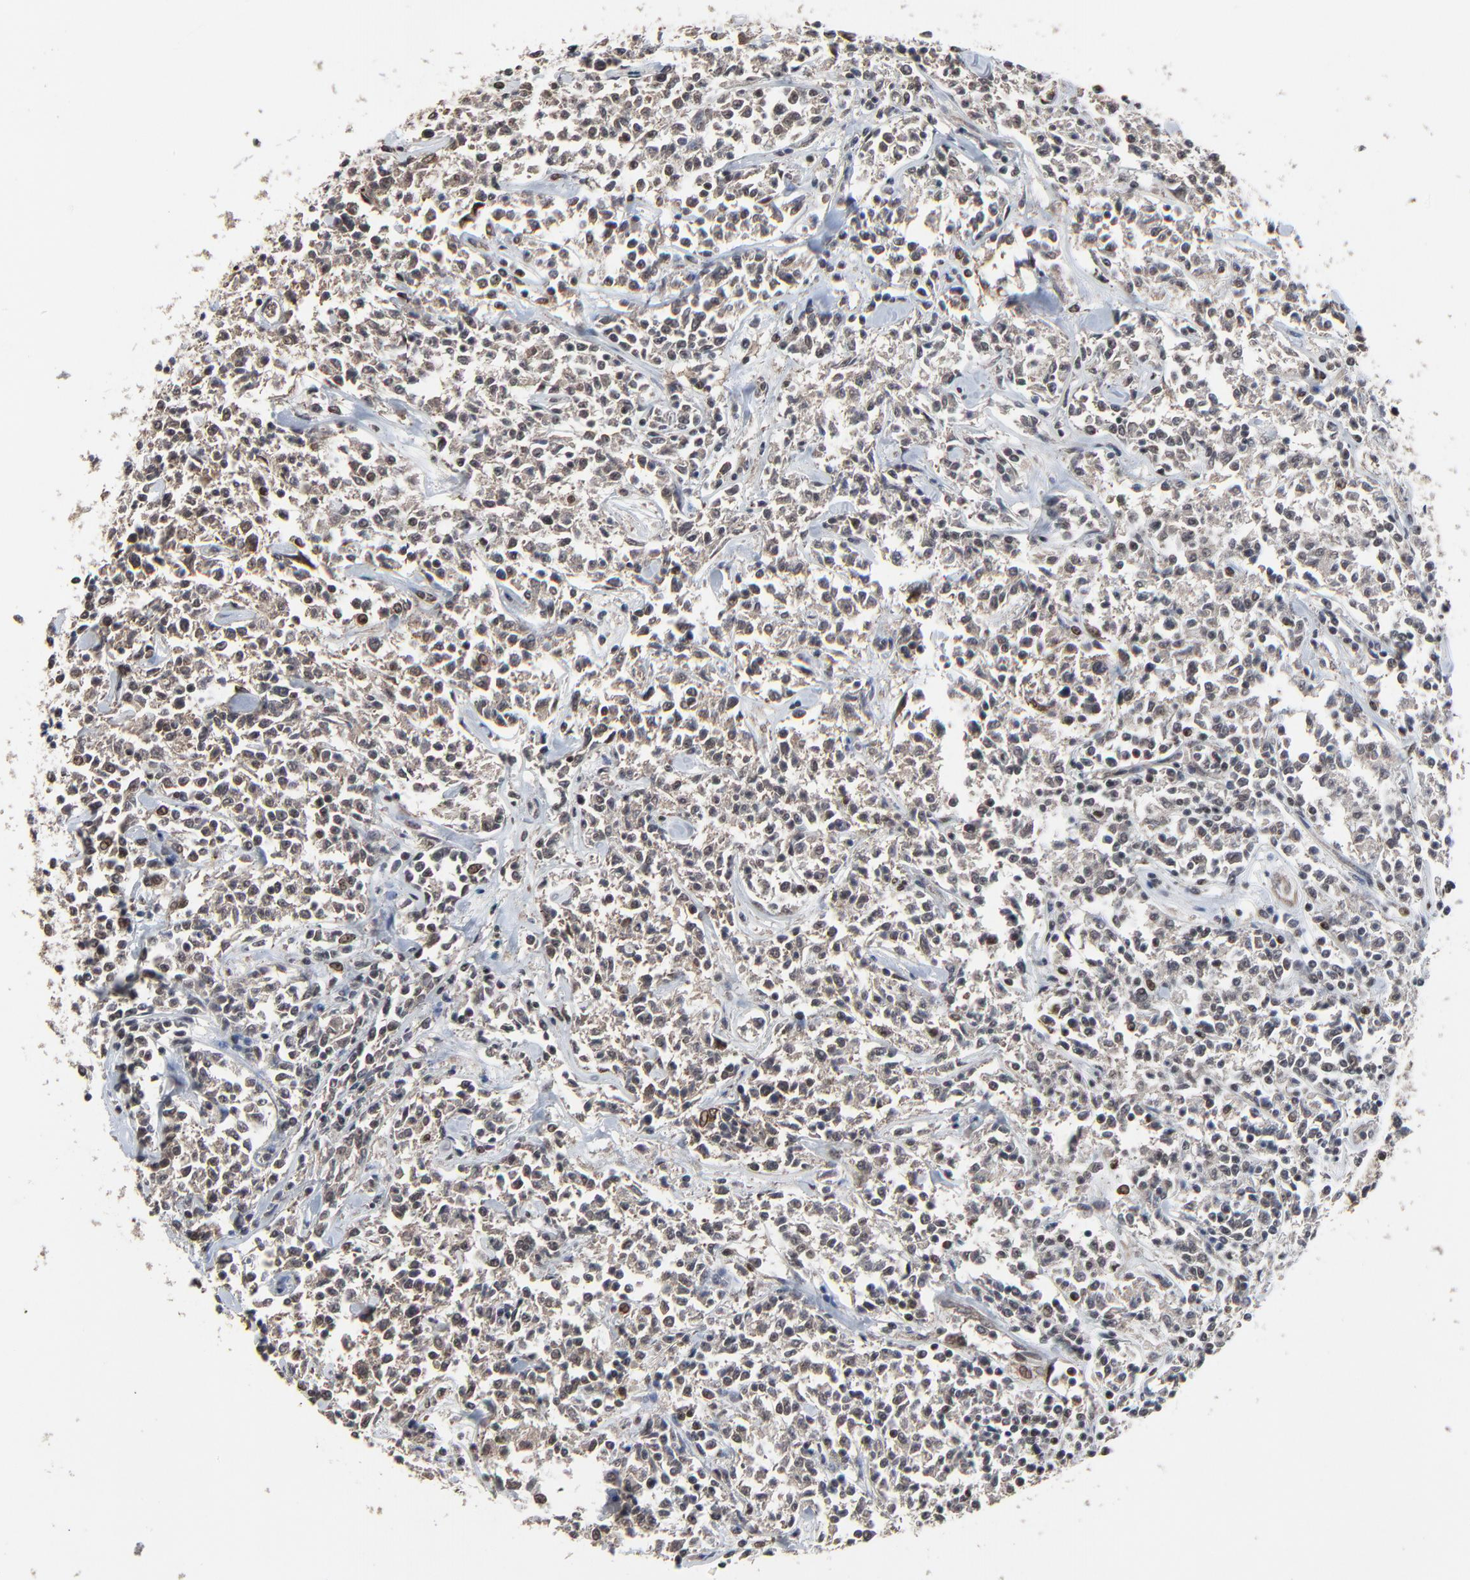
{"staining": {"intensity": "weak", "quantity": "25%-75%", "location": "cytoplasmic/membranous,nuclear"}, "tissue": "lymphoma", "cell_type": "Tumor cells", "image_type": "cancer", "snomed": [{"axis": "morphology", "description": "Malignant lymphoma, non-Hodgkin's type, Low grade"}, {"axis": "topography", "description": "Small intestine"}], "caption": "This is an image of immunohistochemistry (IHC) staining of lymphoma, which shows weak expression in the cytoplasmic/membranous and nuclear of tumor cells.", "gene": "RHOJ", "patient": {"sex": "female", "age": 59}}